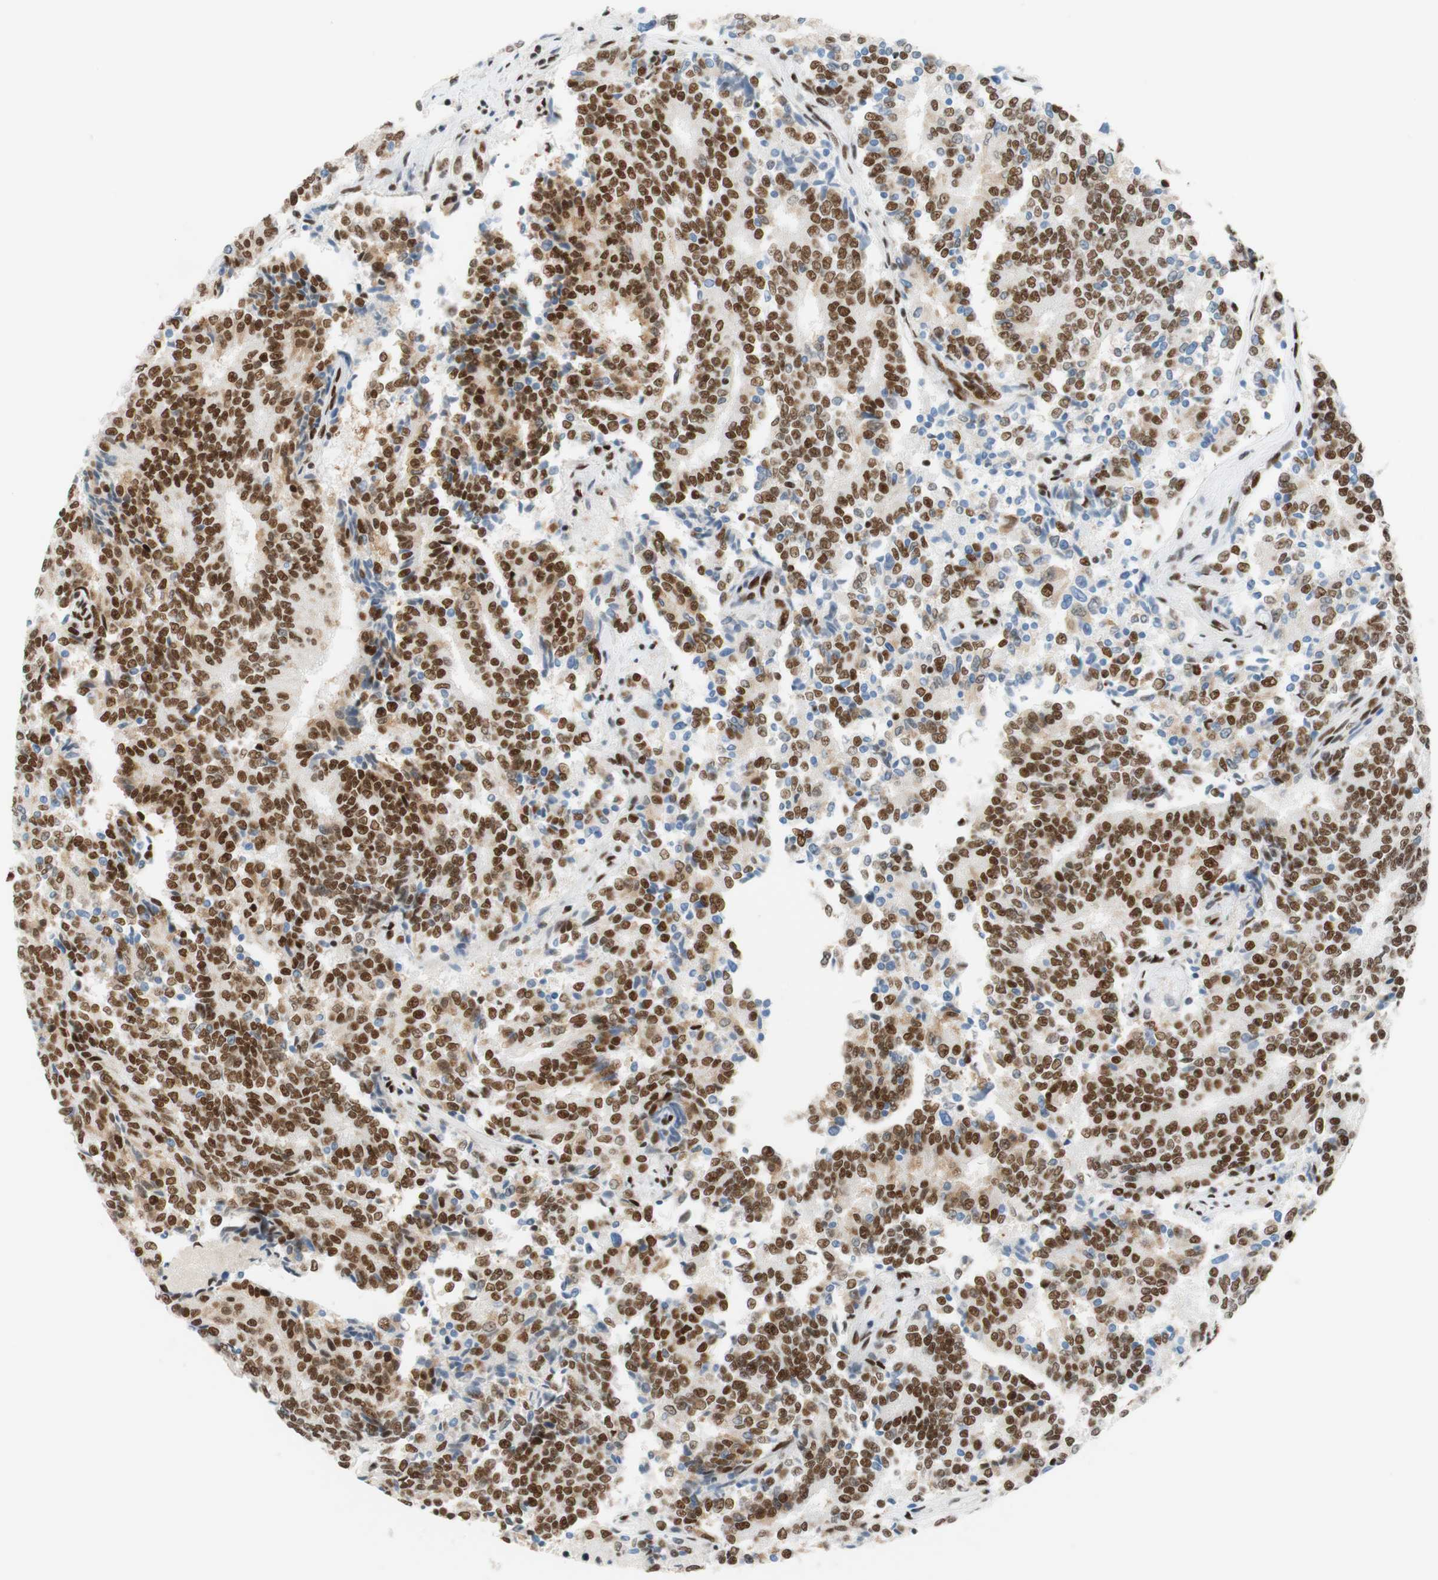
{"staining": {"intensity": "moderate", "quantity": ">75%", "location": "nuclear"}, "tissue": "prostate cancer", "cell_type": "Tumor cells", "image_type": "cancer", "snomed": [{"axis": "morphology", "description": "Normal tissue, NOS"}, {"axis": "morphology", "description": "Adenocarcinoma, High grade"}, {"axis": "topography", "description": "Prostate"}, {"axis": "topography", "description": "Seminal veicle"}], "caption": "Immunohistochemistry of prostate cancer (high-grade adenocarcinoma) reveals medium levels of moderate nuclear staining in about >75% of tumor cells. (brown staining indicates protein expression, while blue staining denotes nuclei).", "gene": "RNF20", "patient": {"sex": "male", "age": 55}}